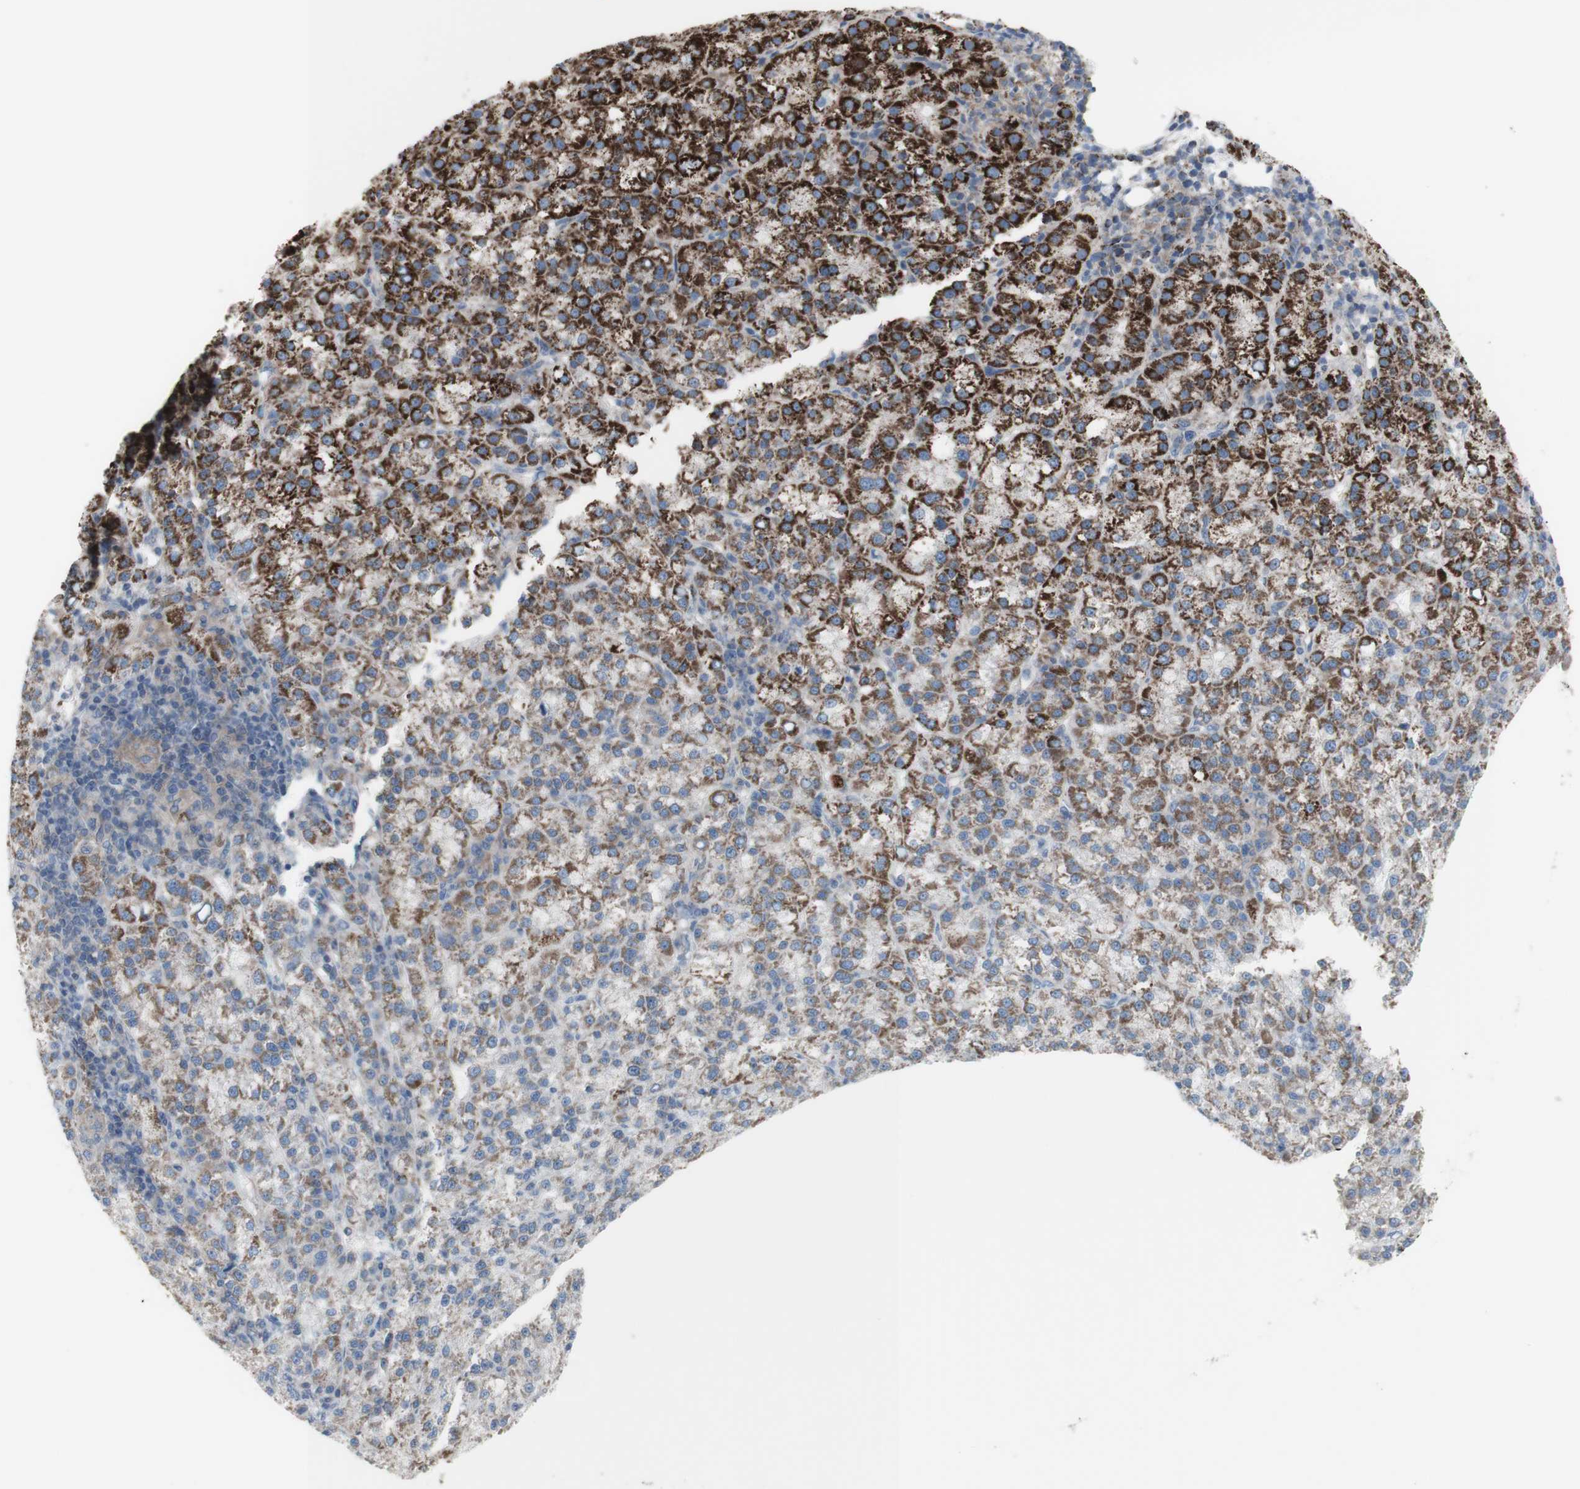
{"staining": {"intensity": "strong", "quantity": "25%-75%", "location": "cytoplasmic/membranous"}, "tissue": "liver cancer", "cell_type": "Tumor cells", "image_type": "cancer", "snomed": [{"axis": "morphology", "description": "Carcinoma, Hepatocellular, NOS"}, {"axis": "topography", "description": "Liver"}], "caption": "IHC photomicrograph of neoplastic tissue: human liver cancer stained using IHC demonstrates high levels of strong protein expression localized specifically in the cytoplasmic/membranous of tumor cells, appearing as a cytoplasmic/membranous brown color.", "gene": "C3orf52", "patient": {"sex": "female", "age": 58}}